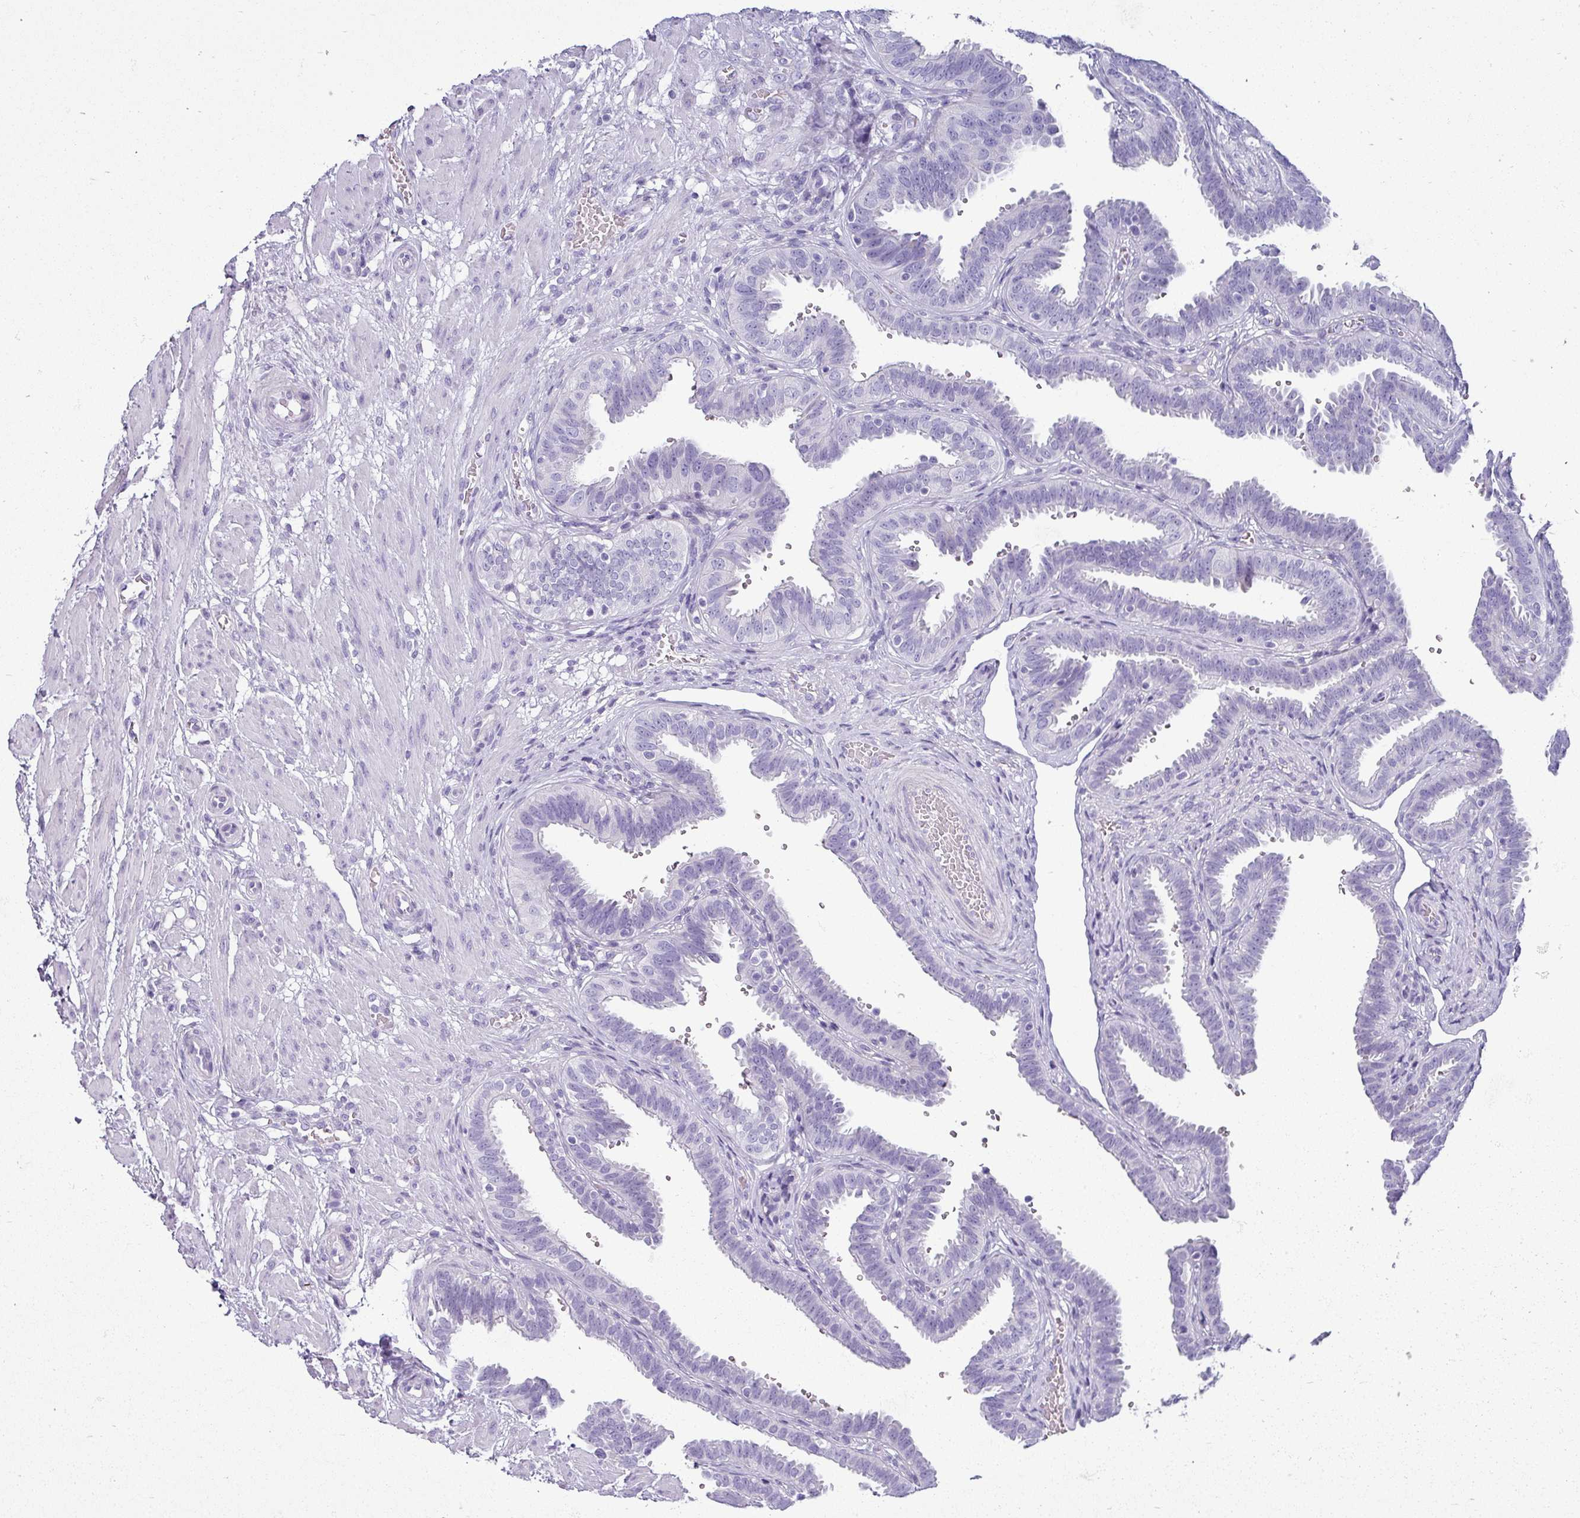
{"staining": {"intensity": "negative", "quantity": "none", "location": "none"}, "tissue": "fallopian tube", "cell_type": "Glandular cells", "image_type": "normal", "snomed": [{"axis": "morphology", "description": "Normal tissue, NOS"}, {"axis": "topography", "description": "Fallopian tube"}], "caption": "Immunohistochemistry image of normal fallopian tube: human fallopian tube stained with DAB demonstrates no significant protein staining in glandular cells.", "gene": "VCX2", "patient": {"sex": "female", "age": 37}}